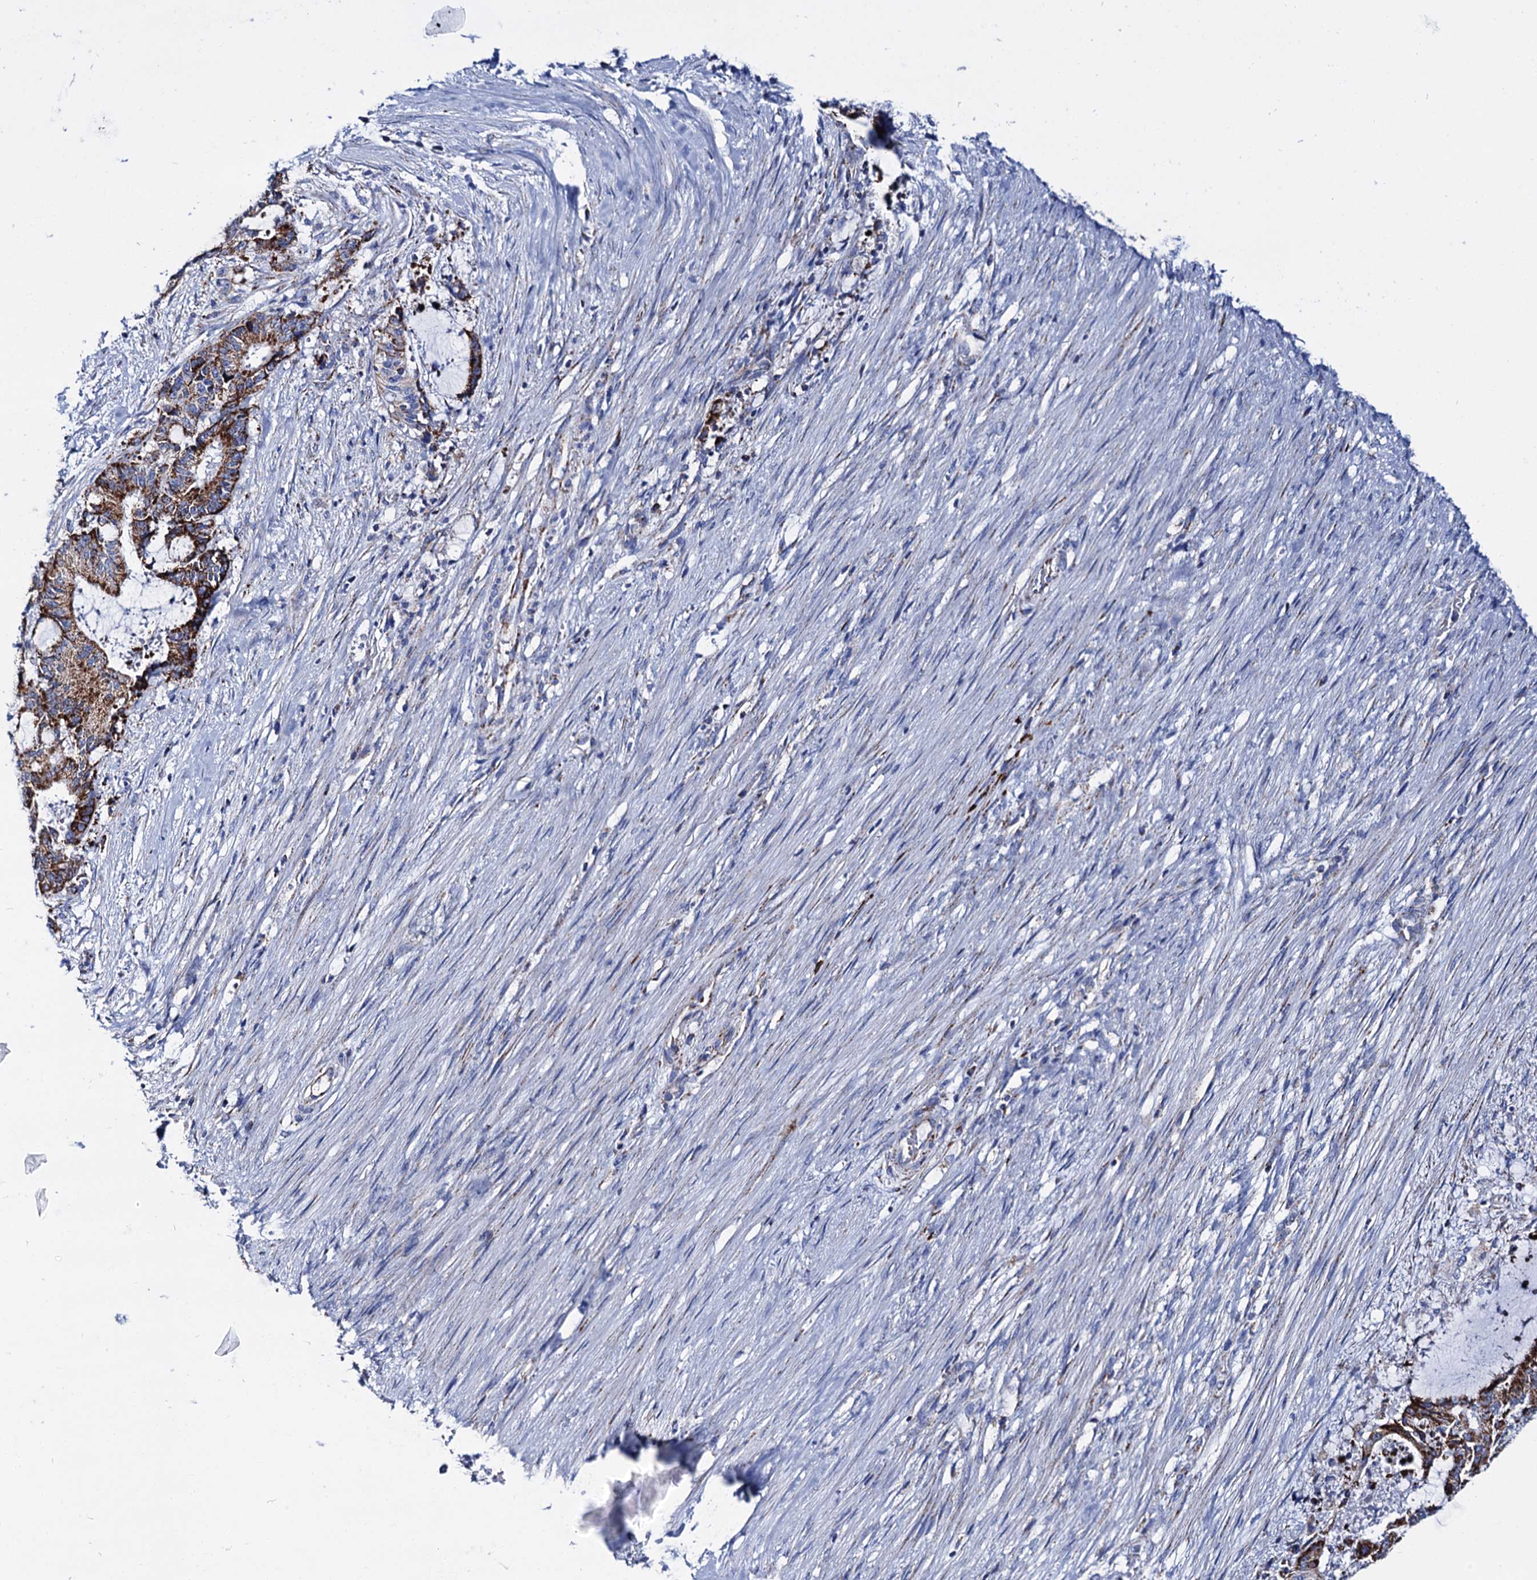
{"staining": {"intensity": "strong", "quantity": ">75%", "location": "cytoplasmic/membranous"}, "tissue": "liver cancer", "cell_type": "Tumor cells", "image_type": "cancer", "snomed": [{"axis": "morphology", "description": "Normal tissue, NOS"}, {"axis": "morphology", "description": "Cholangiocarcinoma"}, {"axis": "topography", "description": "Liver"}, {"axis": "topography", "description": "Peripheral nerve tissue"}], "caption": "Protein positivity by IHC demonstrates strong cytoplasmic/membranous staining in about >75% of tumor cells in cholangiocarcinoma (liver). (Brightfield microscopy of DAB IHC at high magnification).", "gene": "UBASH3B", "patient": {"sex": "female", "age": 73}}